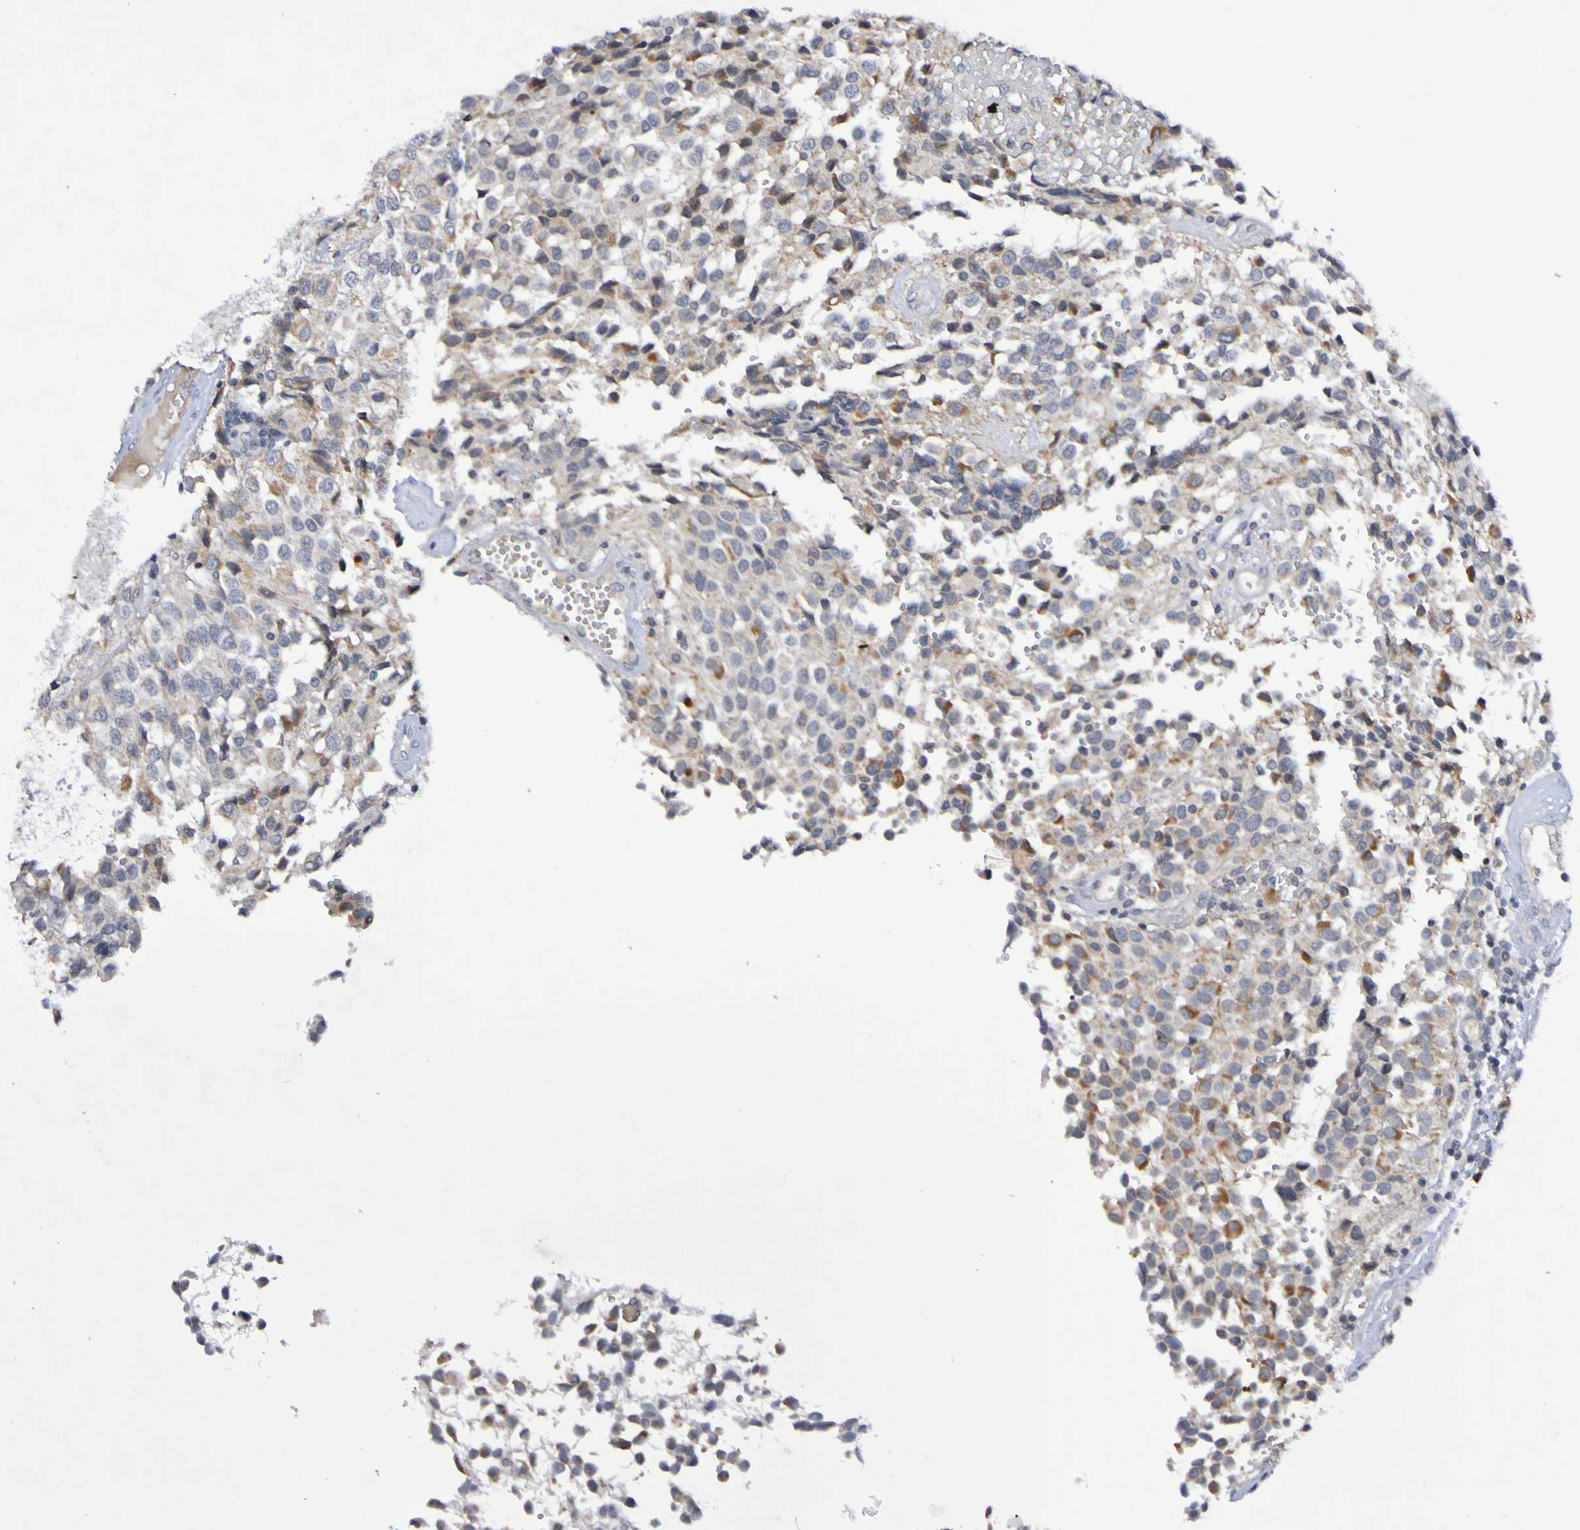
{"staining": {"intensity": "moderate", "quantity": "25%-75%", "location": "cytoplasmic/membranous"}, "tissue": "glioma", "cell_type": "Tumor cells", "image_type": "cancer", "snomed": [{"axis": "morphology", "description": "Glioma, malignant, High grade"}, {"axis": "topography", "description": "Brain"}], "caption": "A medium amount of moderate cytoplasmic/membranous staining is appreciated in about 25%-75% of tumor cells in malignant high-grade glioma tissue.", "gene": "PTP4A2", "patient": {"sex": "male", "age": 32}}